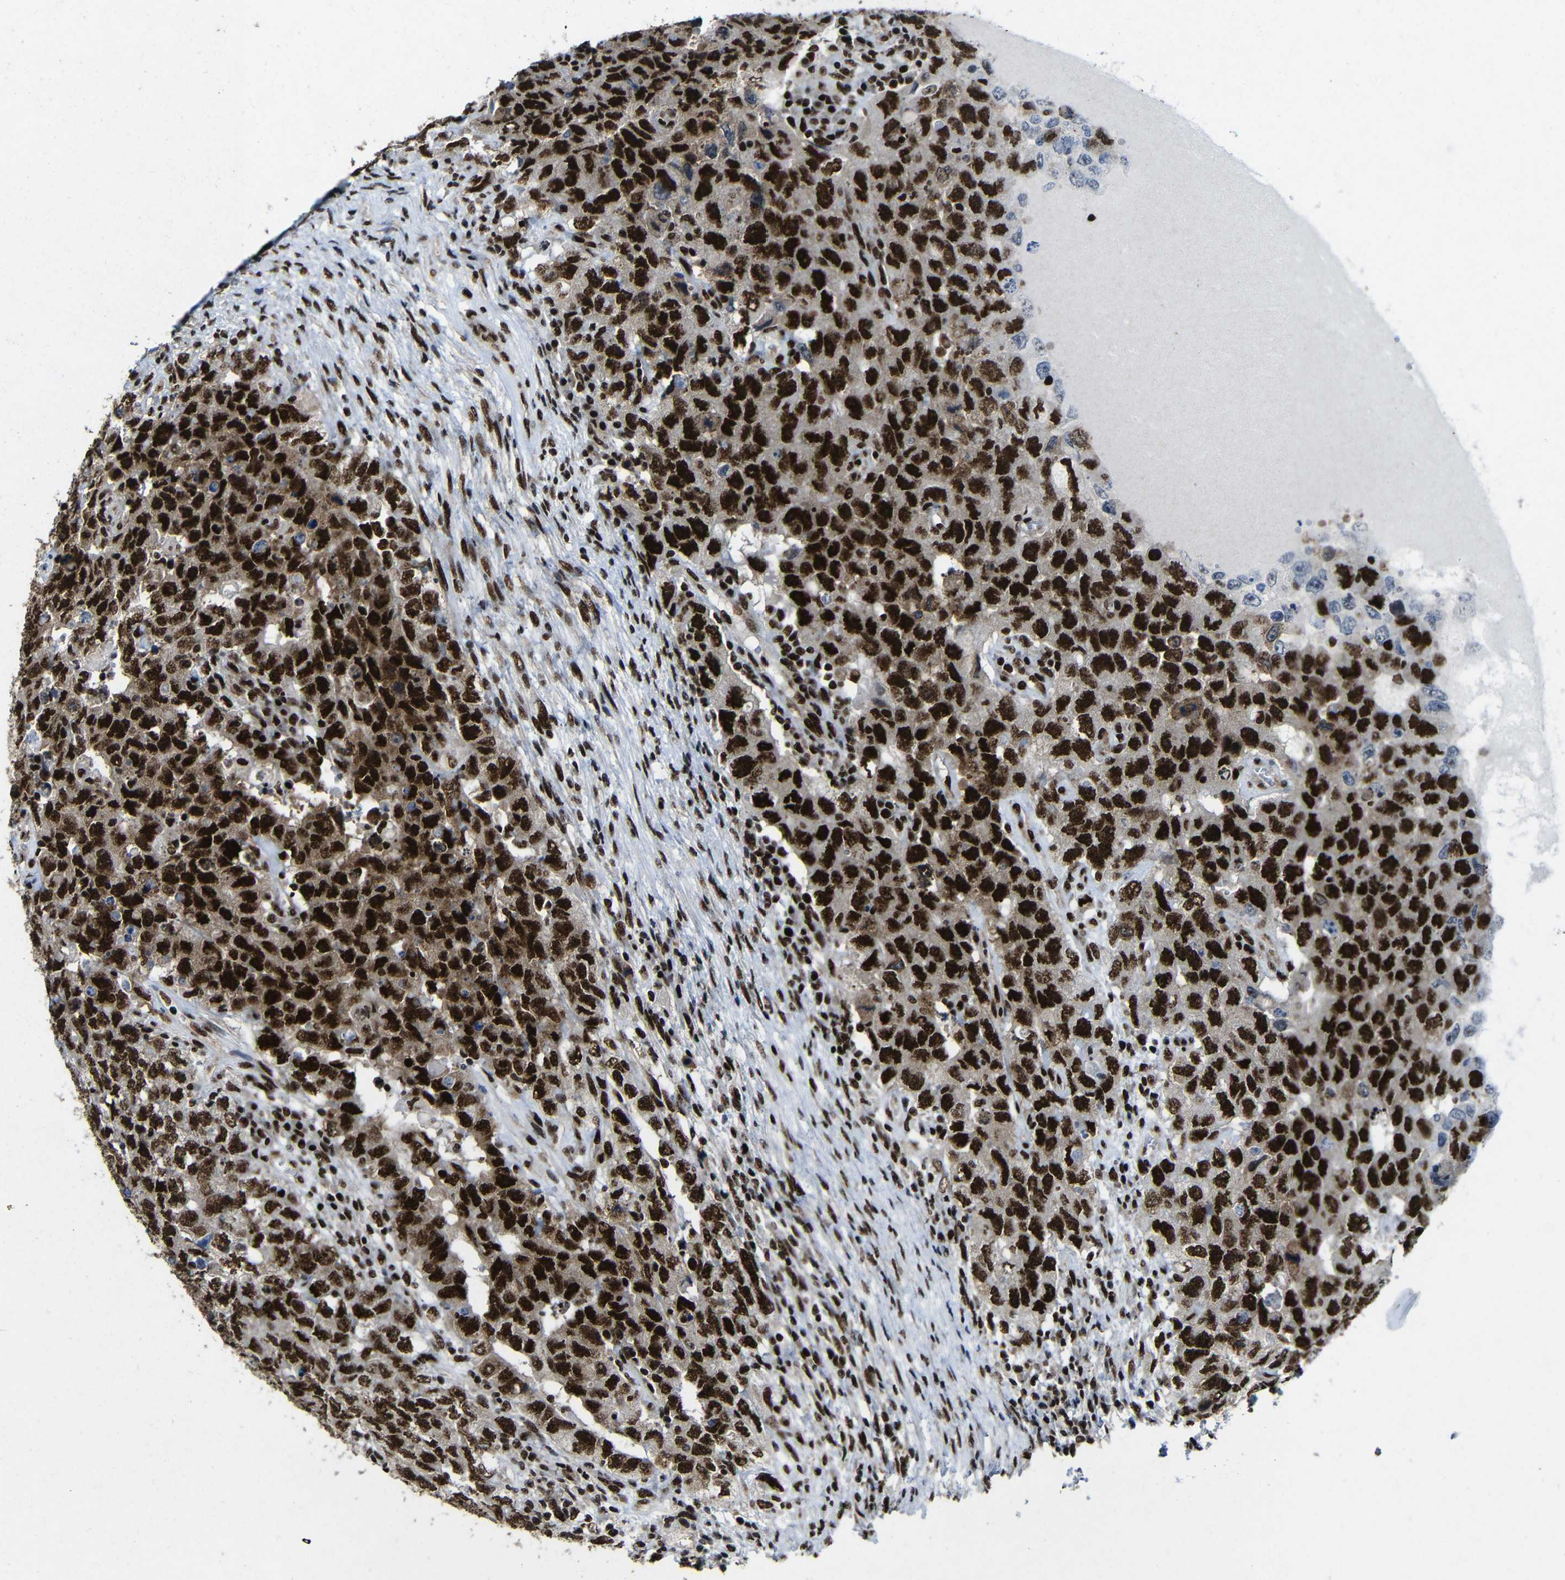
{"staining": {"intensity": "strong", "quantity": ">75%", "location": "nuclear"}, "tissue": "testis cancer", "cell_type": "Tumor cells", "image_type": "cancer", "snomed": [{"axis": "morphology", "description": "Carcinoma, Embryonal, NOS"}, {"axis": "topography", "description": "Testis"}], "caption": "Immunohistochemistry image of testis cancer (embryonal carcinoma) stained for a protein (brown), which shows high levels of strong nuclear expression in approximately >75% of tumor cells.", "gene": "PTBP1", "patient": {"sex": "male", "age": 26}}